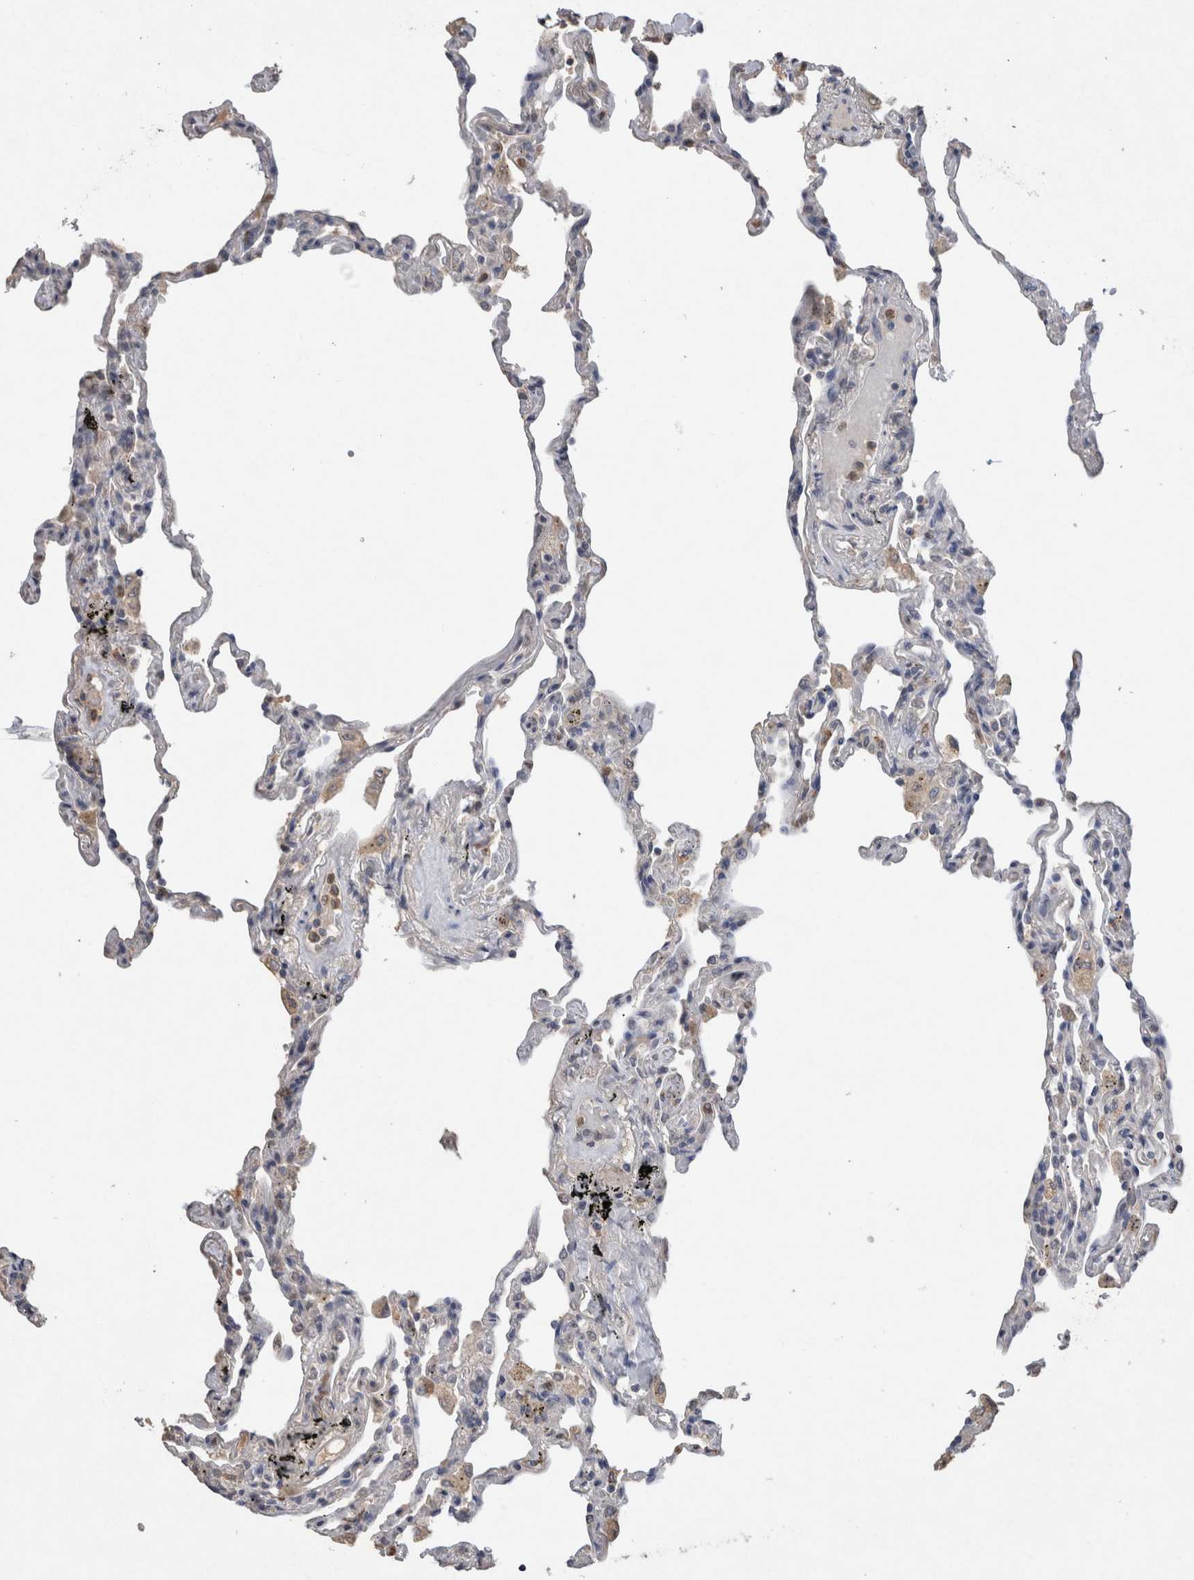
{"staining": {"intensity": "strong", "quantity": "<25%", "location": "cytoplasmic/membranous"}, "tissue": "lung", "cell_type": "Alveolar cells", "image_type": "normal", "snomed": [{"axis": "morphology", "description": "Normal tissue, NOS"}, {"axis": "topography", "description": "Lung"}], "caption": "Immunohistochemistry image of normal lung: lung stained using immunohistochemistry reveals medium levels of strong protein expression localized specifically in the cytoplasmic/membranous of alveolar cells, appearing as a cytoplasmic/membranous brown color.", "gene": "FABP7", "patient": {"sex": "male", "age": 59}}